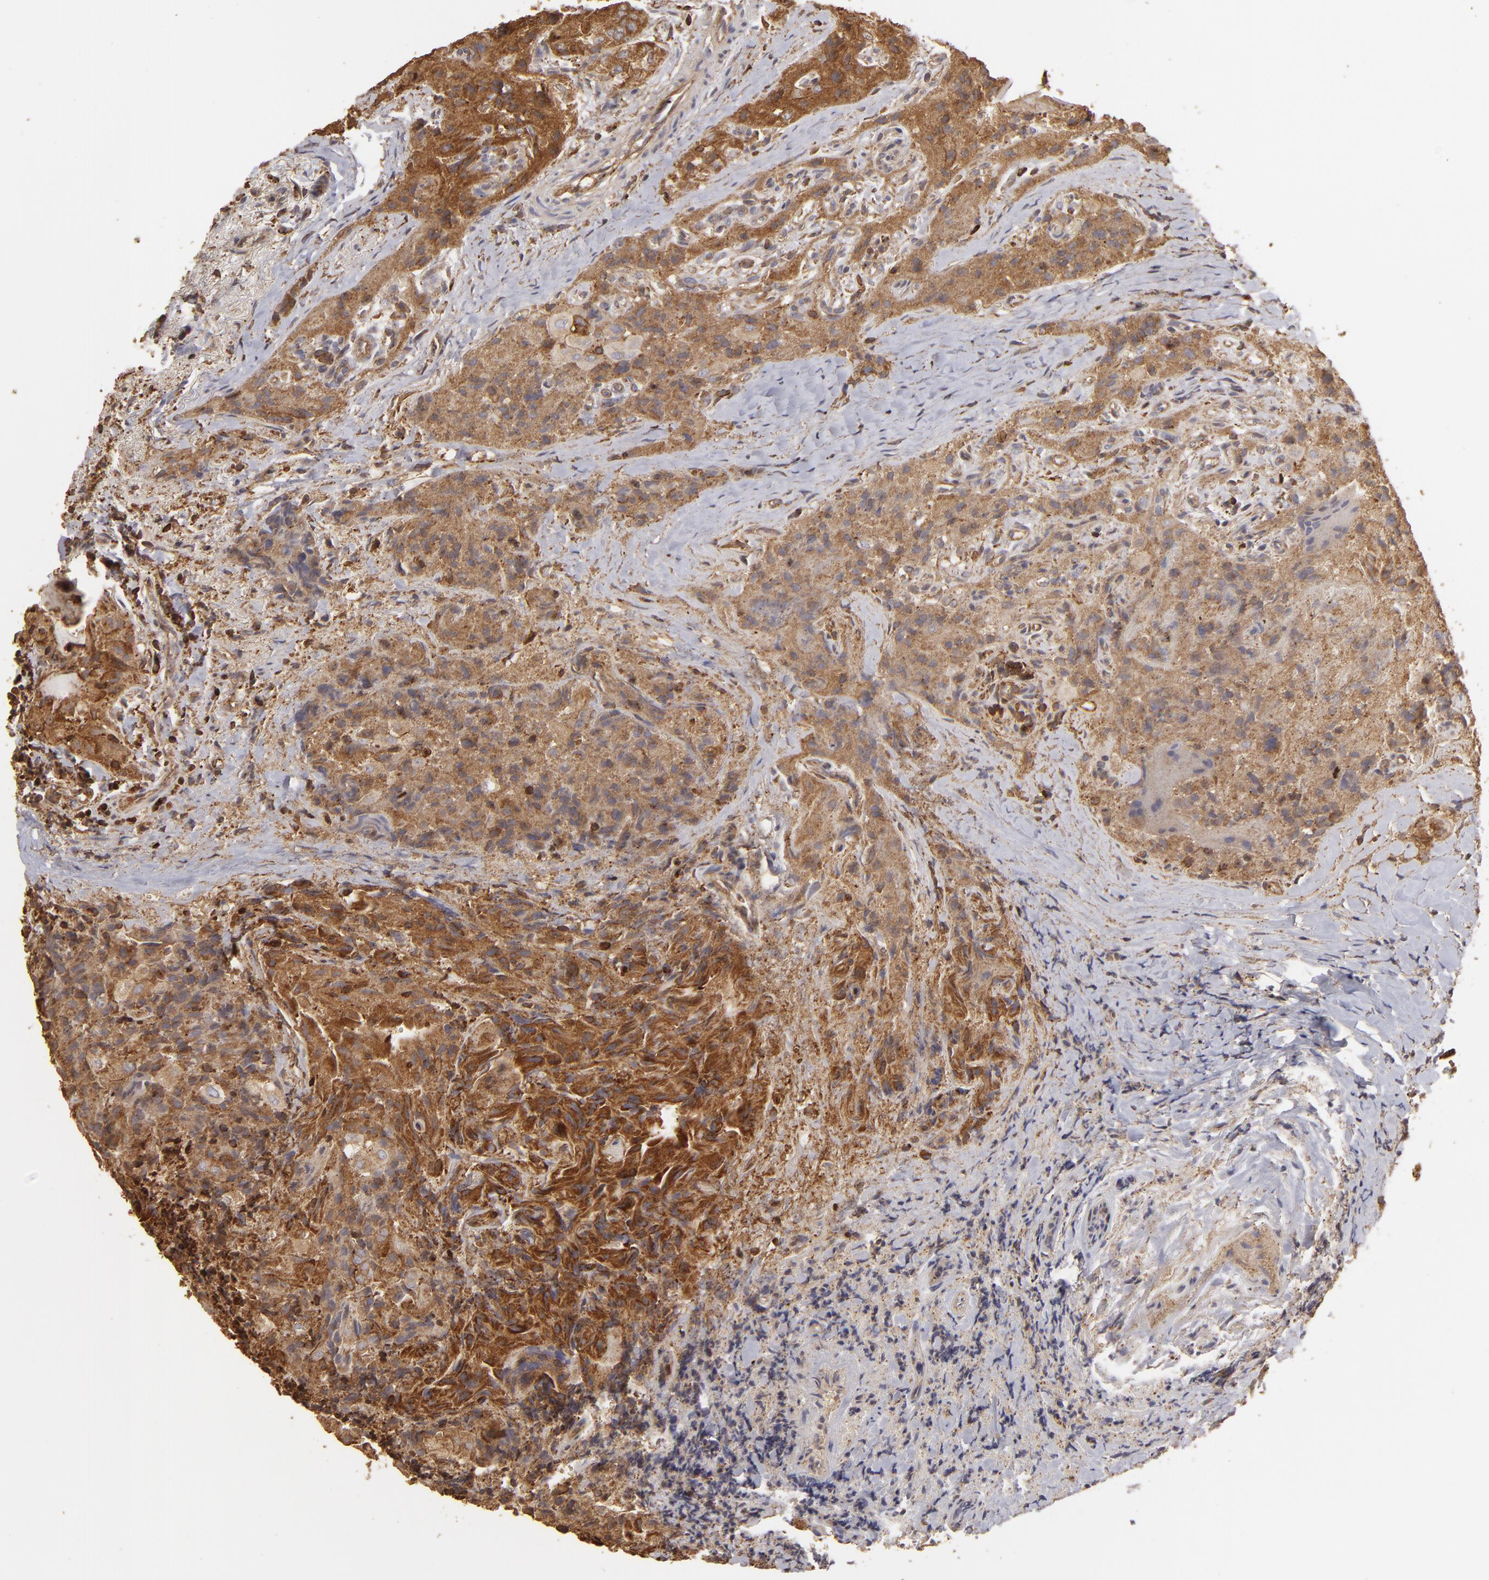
{"staining": {"intensity": "strong", "quantity": ">75%", "location": "cytoplasmic/membranous"}, "tissue": "thyroid cancer", "cell_type": "Tumor cells", "image_type": "cancer", "snomed": [{"axis": "morphology", "description": "Papillary adenocarcinoma, NOS"}, {"axis": "topography", "description": "Thyroid gland"}], "caption": "Protein positivity by immunohistochemistry (IHC) demonstrates strong cytoplasmic/membranous positivity in about >75% of tumor cells in thyroid papillary adenocarcinoma.", "gene": "ACTB", "patient": {"sex": "female", "age": 71}}